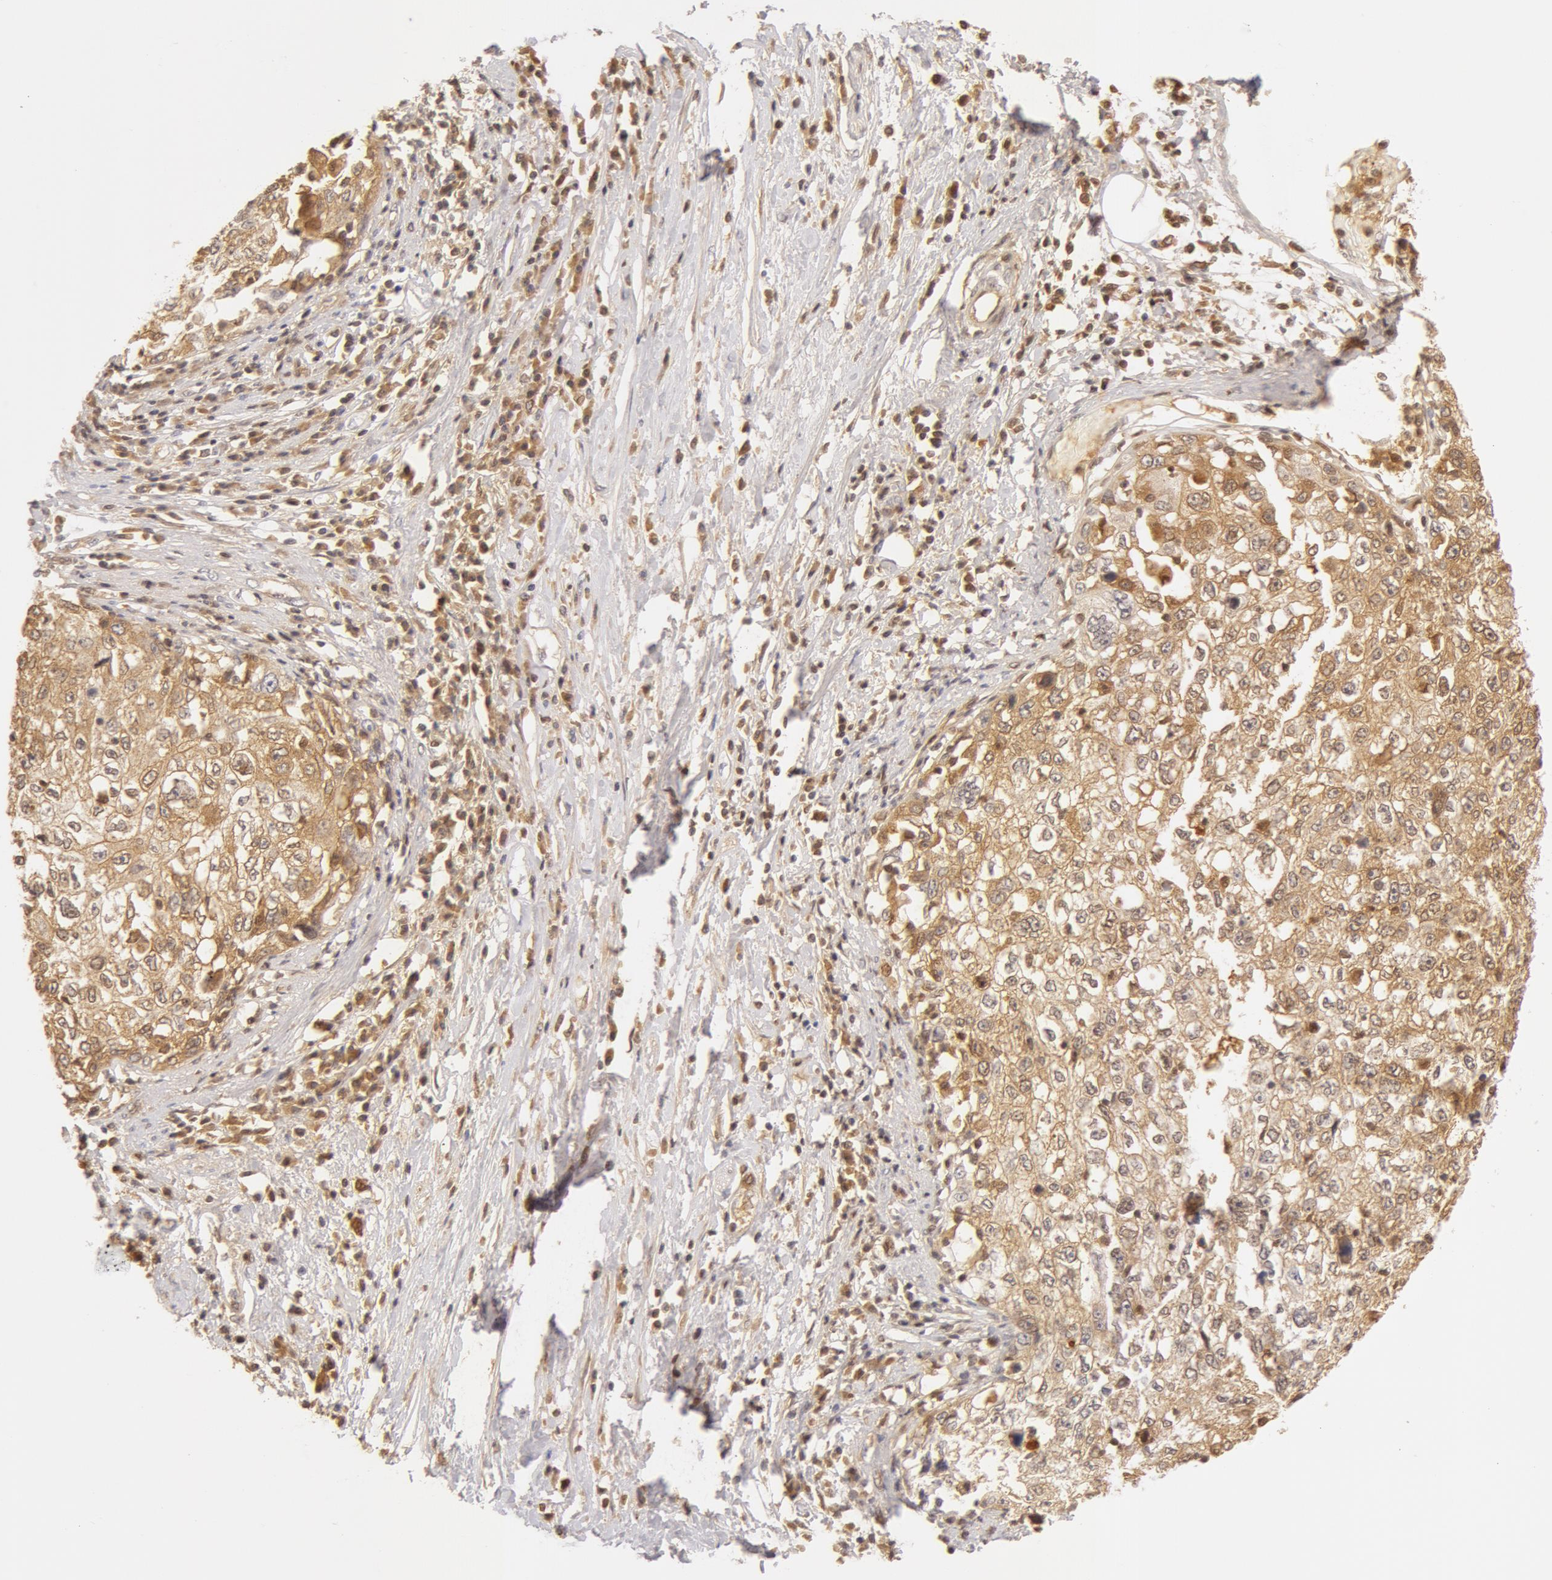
{"staining": {"intensity": "weak", "quantity": "25%-75%", "location": "cytoplasmic/membranous"}, "tissue": "cervical cancer", "cell_type": "Tumor cells", "image_type": "cancer", "snomed": [{"axis": "morphology", "description": "Squamous cell carcinoma, NOS"}, {"axis": "topography", "description": "Cervix"}], "caption": "Weak cytoplasmic/membranous expression is present in approximately 25%-75% of tumor cells in cervical squamous cell carcinoma.", "gene": "AHSG", "patient": {"sex": "female", "age": 57}}